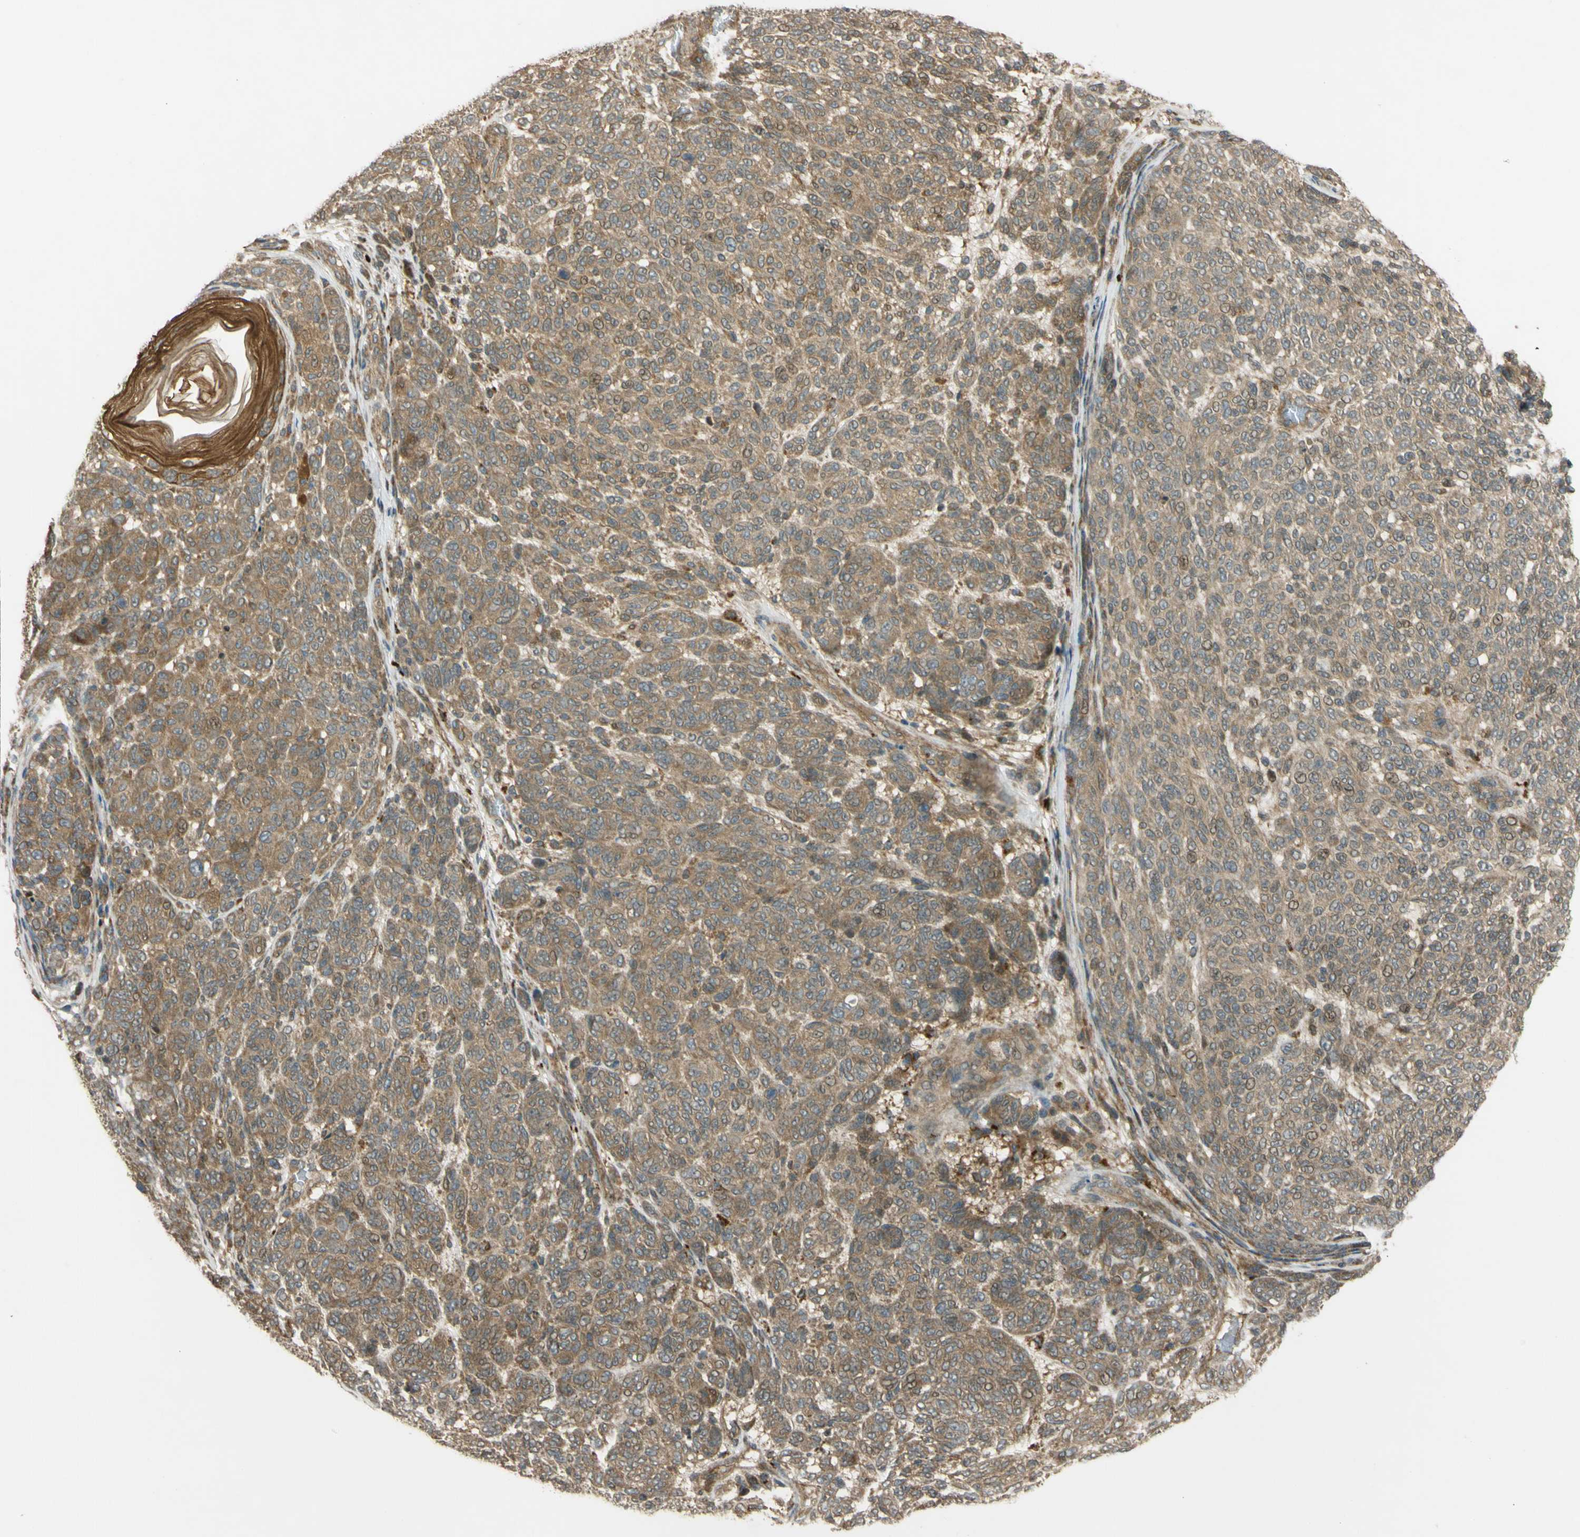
{"staining": {"intensity": "moderate", "quantity": ">75%", "location": "cytoplasmic/membranous"}, "tissue": "melanoma", "cell_type": "Tumor cells", "image_type": "cancer", "snomed": [{"axis": "morphology", "description": "Malignant melanoma, NOS"}, {"axis": "topography", "description": "Skin"}], "caption": "Human malignant melanoma stained with a protein marker displays moderate staining in tumor cells.", "gene": "FLII", "patient": {"sex": "male", "age": 59}}